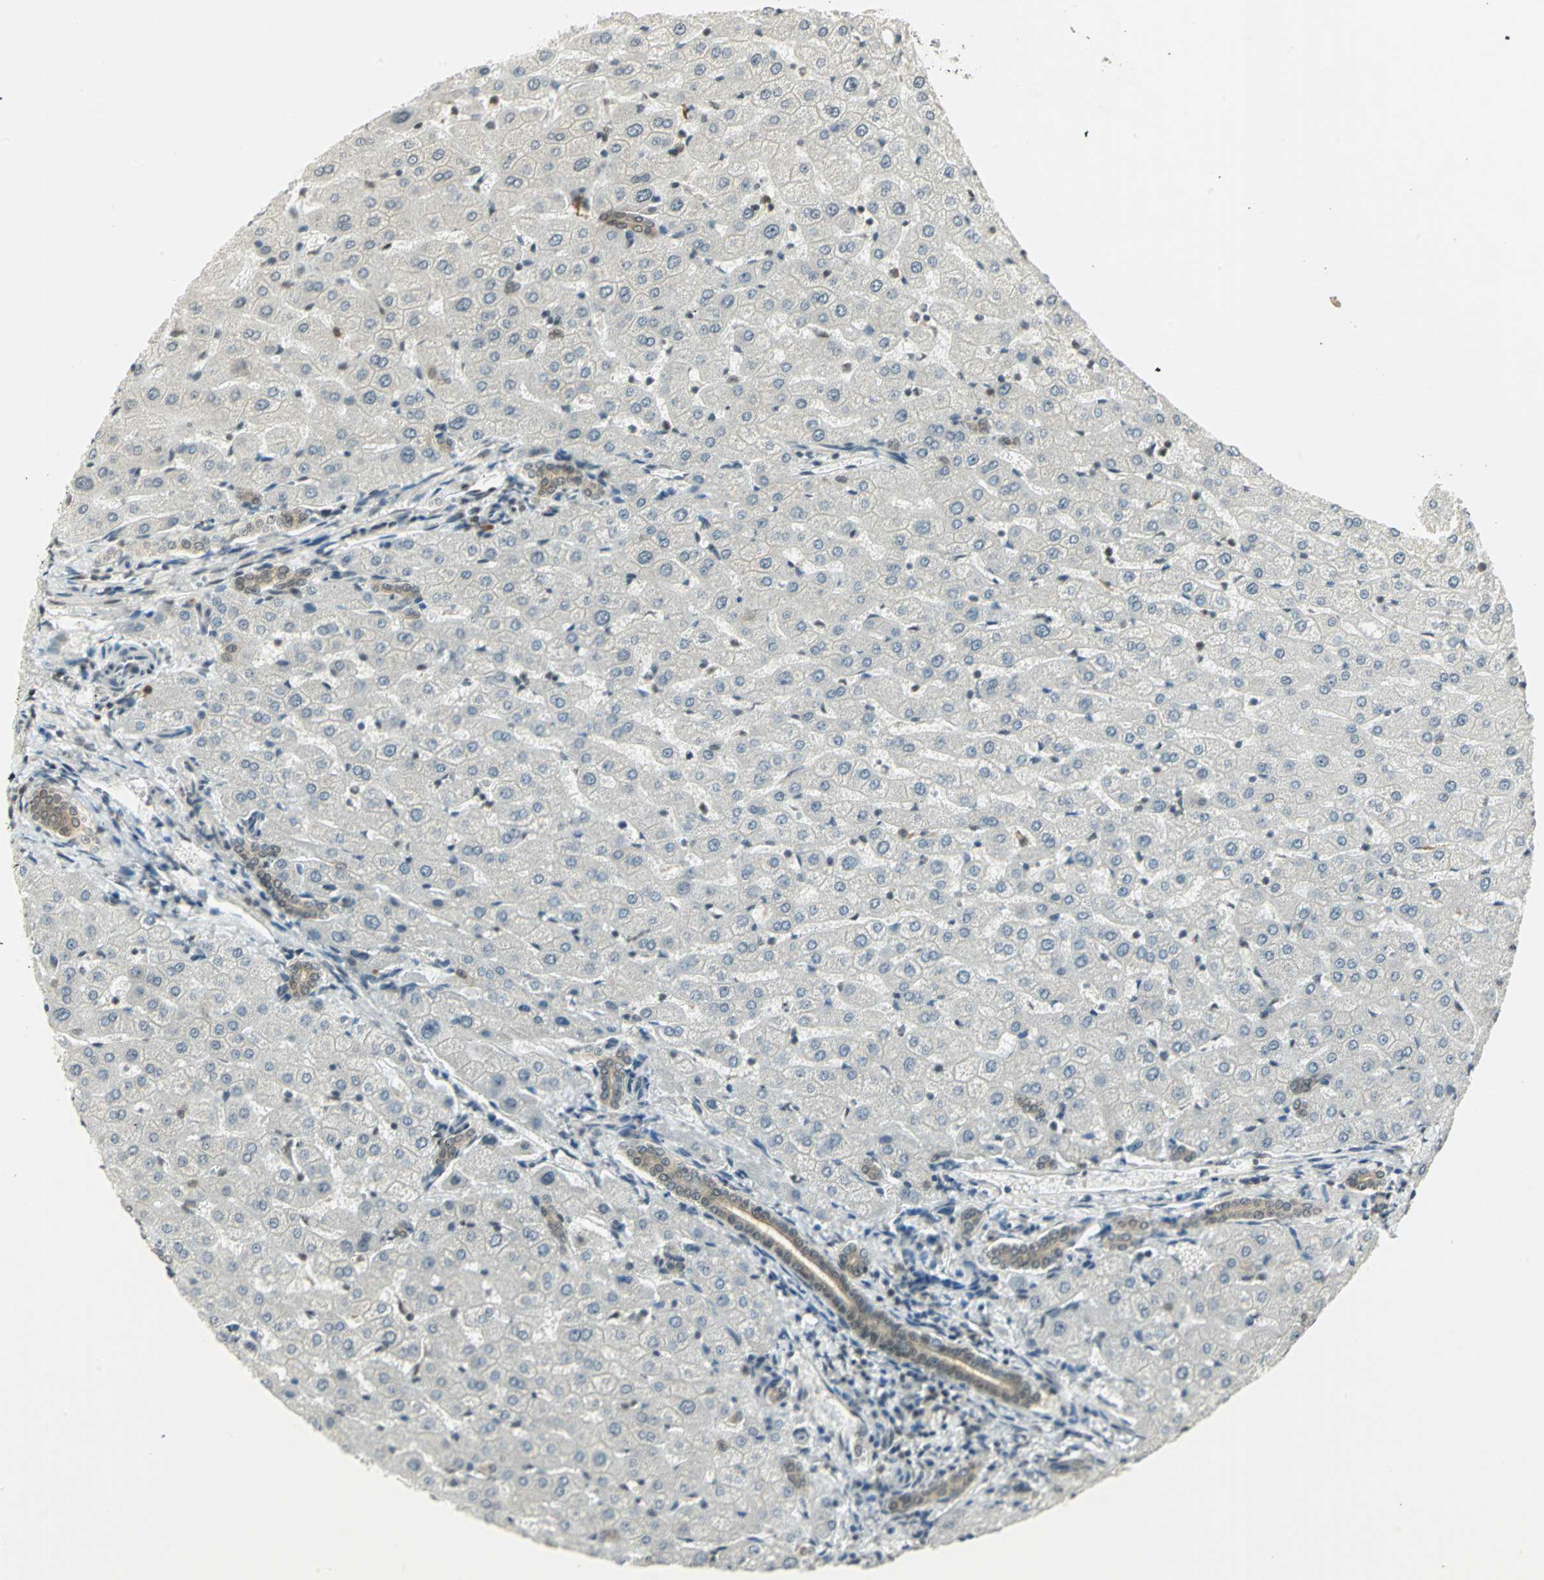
{"staining": {"intensity": "weak", "quantity": ">75%", "location": "cytoplasmic/membranous"}, "tissue": "liver", "cell_type": "Cholangiocytes", "image_type": "normal", "snomed": [{"axis": "morphology", "description": "Normal tissue, NOS"}, {"axis": "morphology", "description": "Fibrosis, NOS"}, {"axis": "topography", "description": "Liver"}], "caption": "Immunohistochemical staining of benign human liver reveals low levels of weak cytoplasmic/membranous staining in about >75% of cholangiocytes. (DAB (3,3'-diaminobenzidine) = brown stain, brightfield microscopy at high magnification).", "gene": "CDC34", "patient": {"sex": "female", "age": 29}}